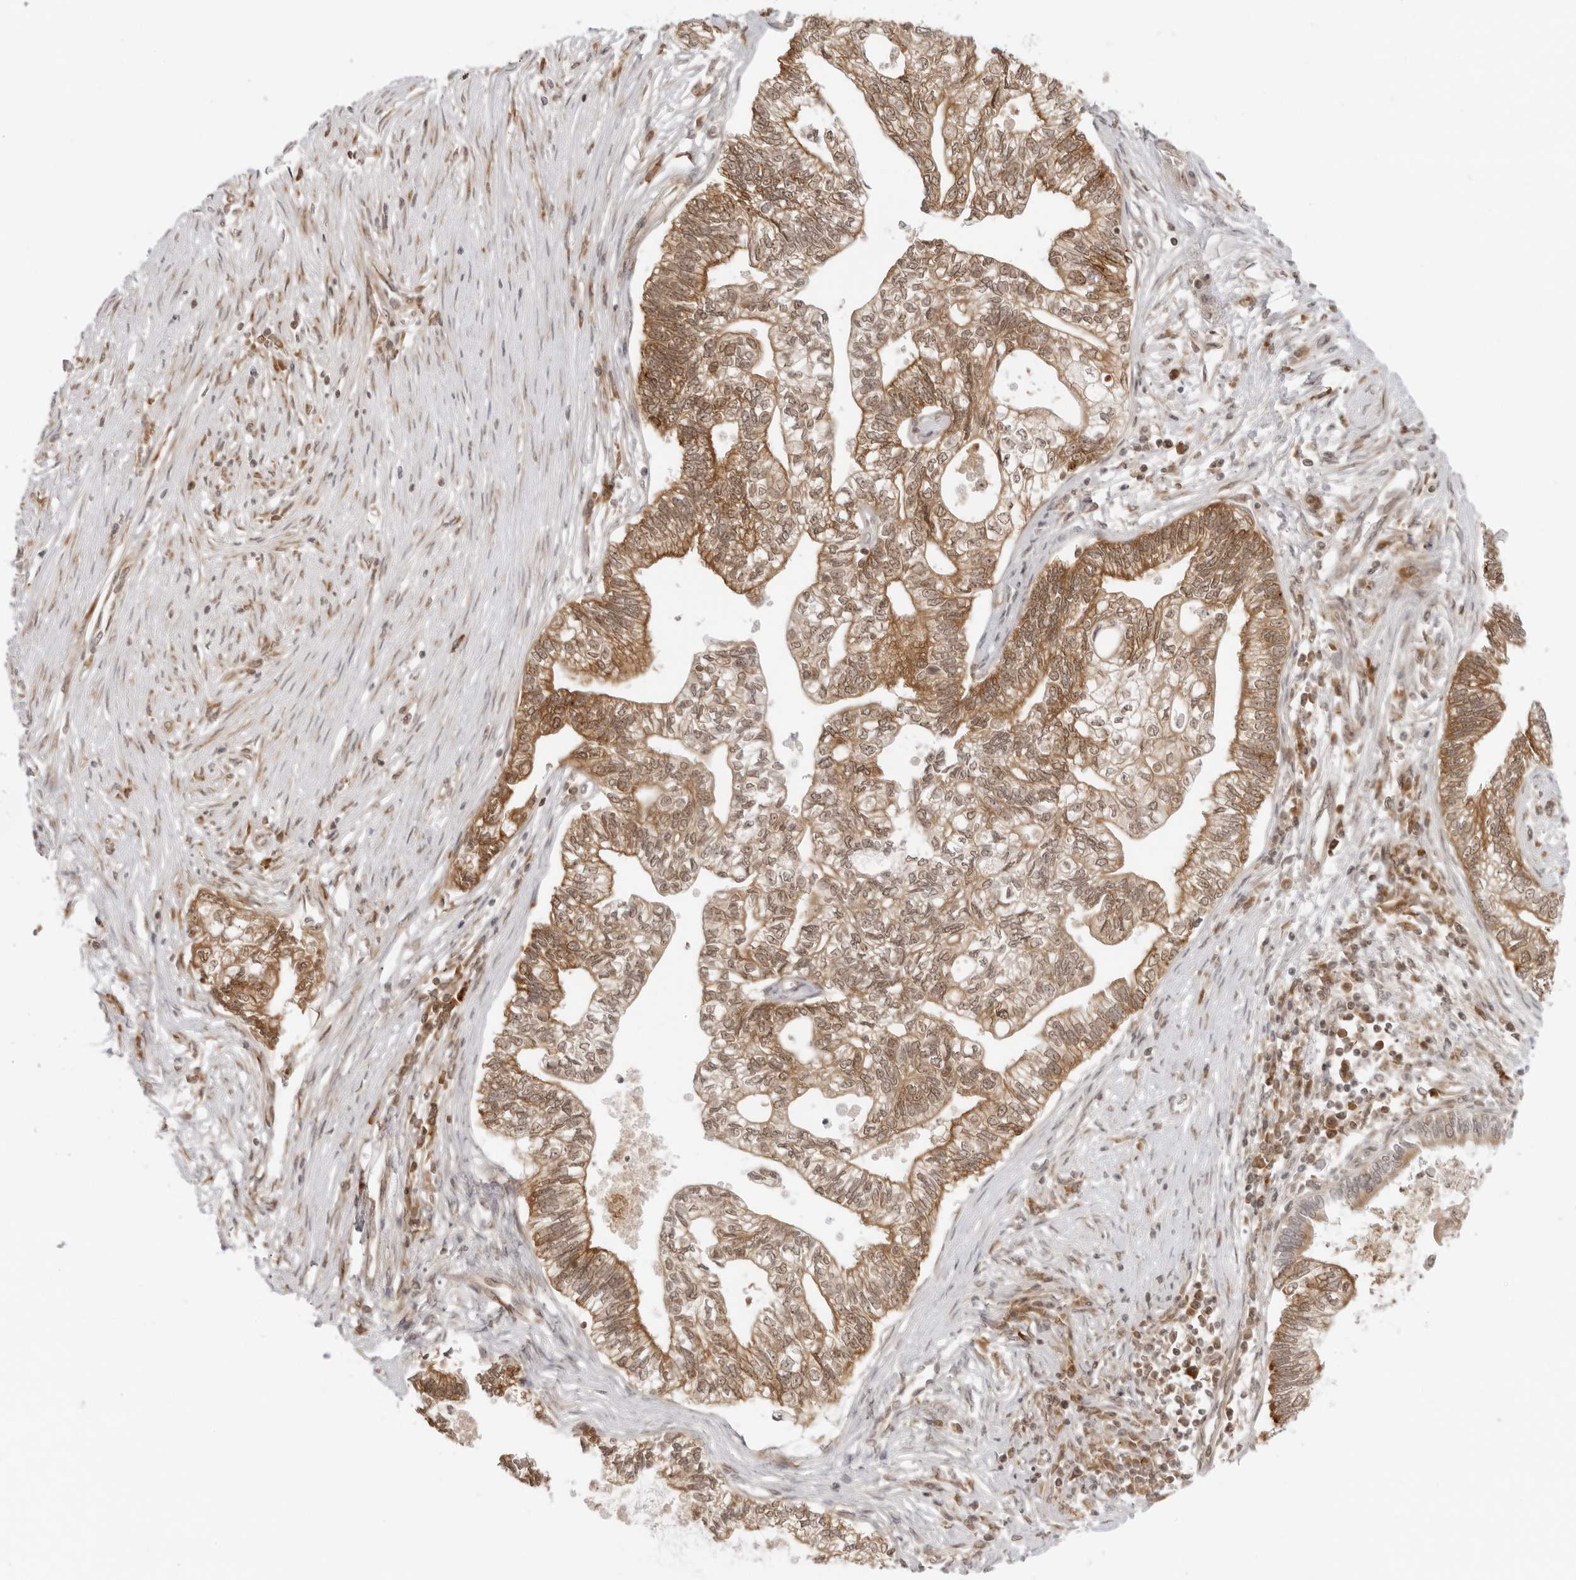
{"staining": {"intensity": "moderate", "quantity": ">75%", "location": "cytoplasmic/membranous,nuclear"}, "tissue": "pancreatic cancer", "cell_type": "Tumor cells", "image_type": "cancer", "snomed": [{"axis": "morphology", "description": "Adenocarcinoma, NOS"}, {"axis": "topography", "description": "Pancreas"}], "caption": "Immunohistochemical staining of pancreatic cancer displays moderate cytoplasmic/membranous and nuclear protein staining in approximately >75% of tumor cells.", "gene": "PRRC2C", "patient": {"sex": "male", "age": 72}}